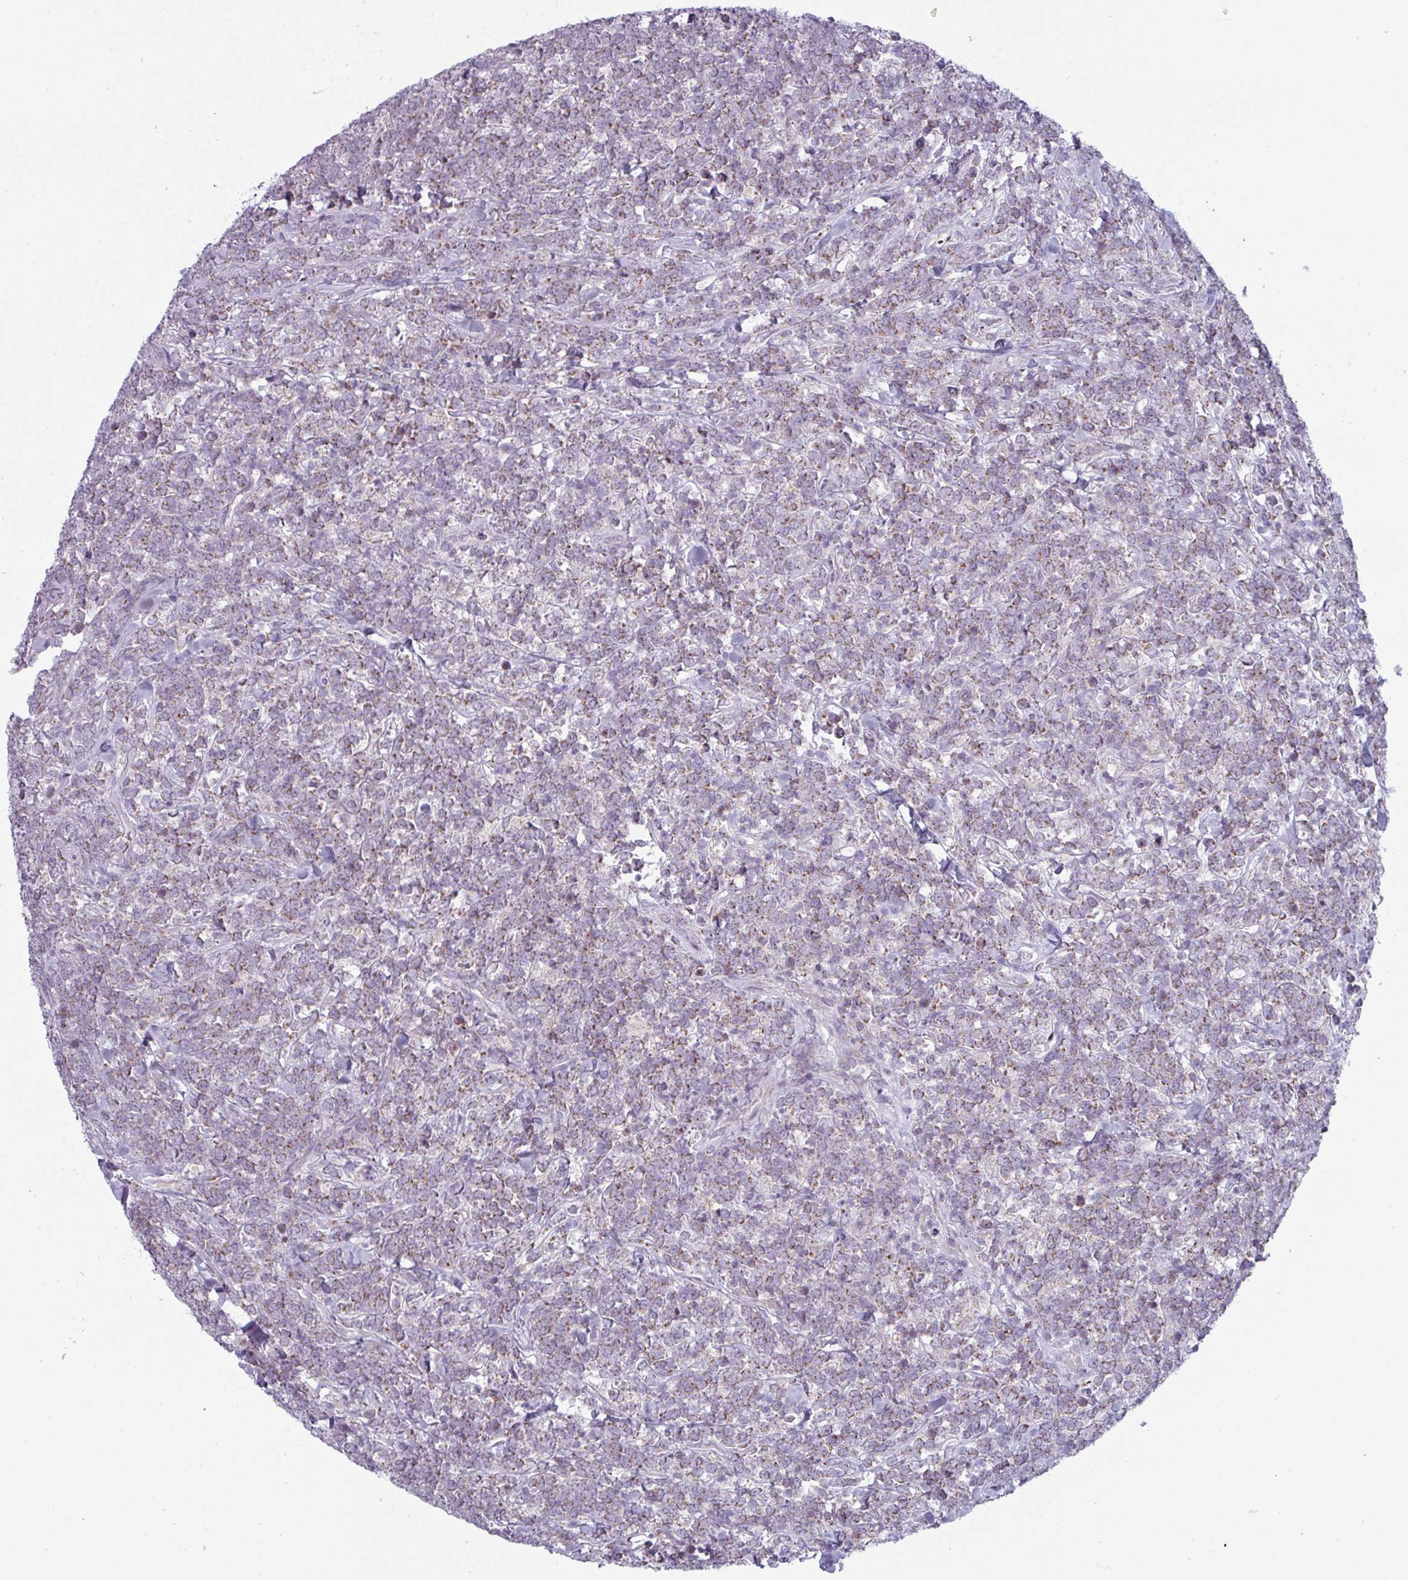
{"staining": {"intensity": "moderate", "quantity": "25%-75%", "location": "cytoplasmic/membranous"}, "tissue": "lymphoma", "cell_type": "Tumor cells", "image_type": "cancer", "snomed": [{"axis": "morphology", "description": "Malignant lymphoma, non-Hodgkin's type, High grade"}, {"axis": "topography", "description": "Small intestine"}, {"axis": "topography", "description": "Colon"}], "caption": "Human malignant lymphoma, non-Hodgkin's type (high-grade) stained with a protein marker displays moderate staining in tumor cells.", "gene": "ZNF615", "patient": {"sex": "male", "age": 8}}